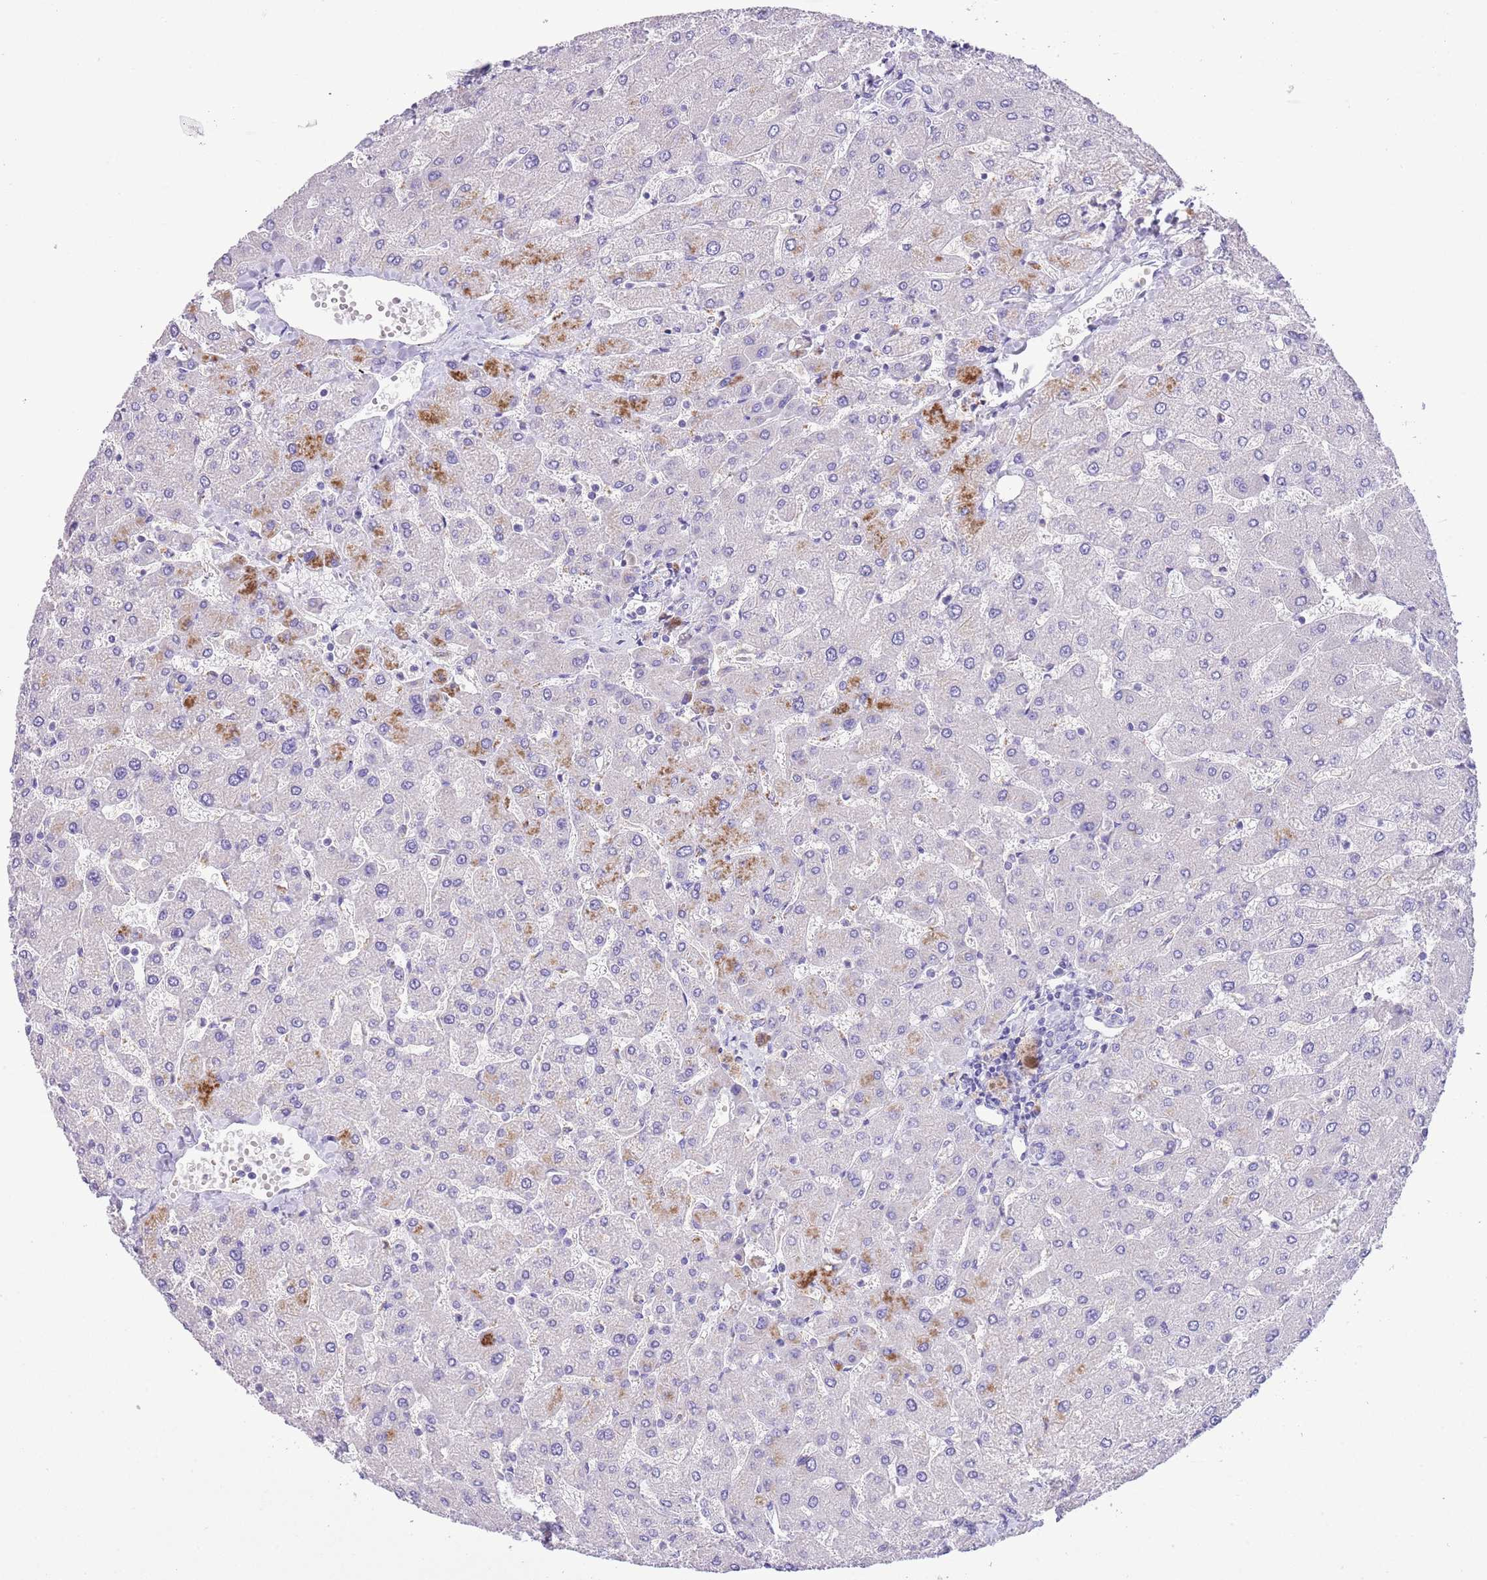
{"staining": {"intensity": "negative", "quantity": "none", "location": "none"}, "tissue": "liver", "cell_type": "Cholangiocytes", "image_type": "normal", "snomed": [{"axis": "morphology", "description": "Normal tissue, NOS"}, {"axis": "topography", "description": "Liver"}], "caption": "DAB (3,3'-diaminobenzidine) immunohistochemical staining of unremarkable liver reveals no significant staining in cholangiocytes.", "gene": "CLEC2A", "patient": {"sex": "male", "age": 55}}